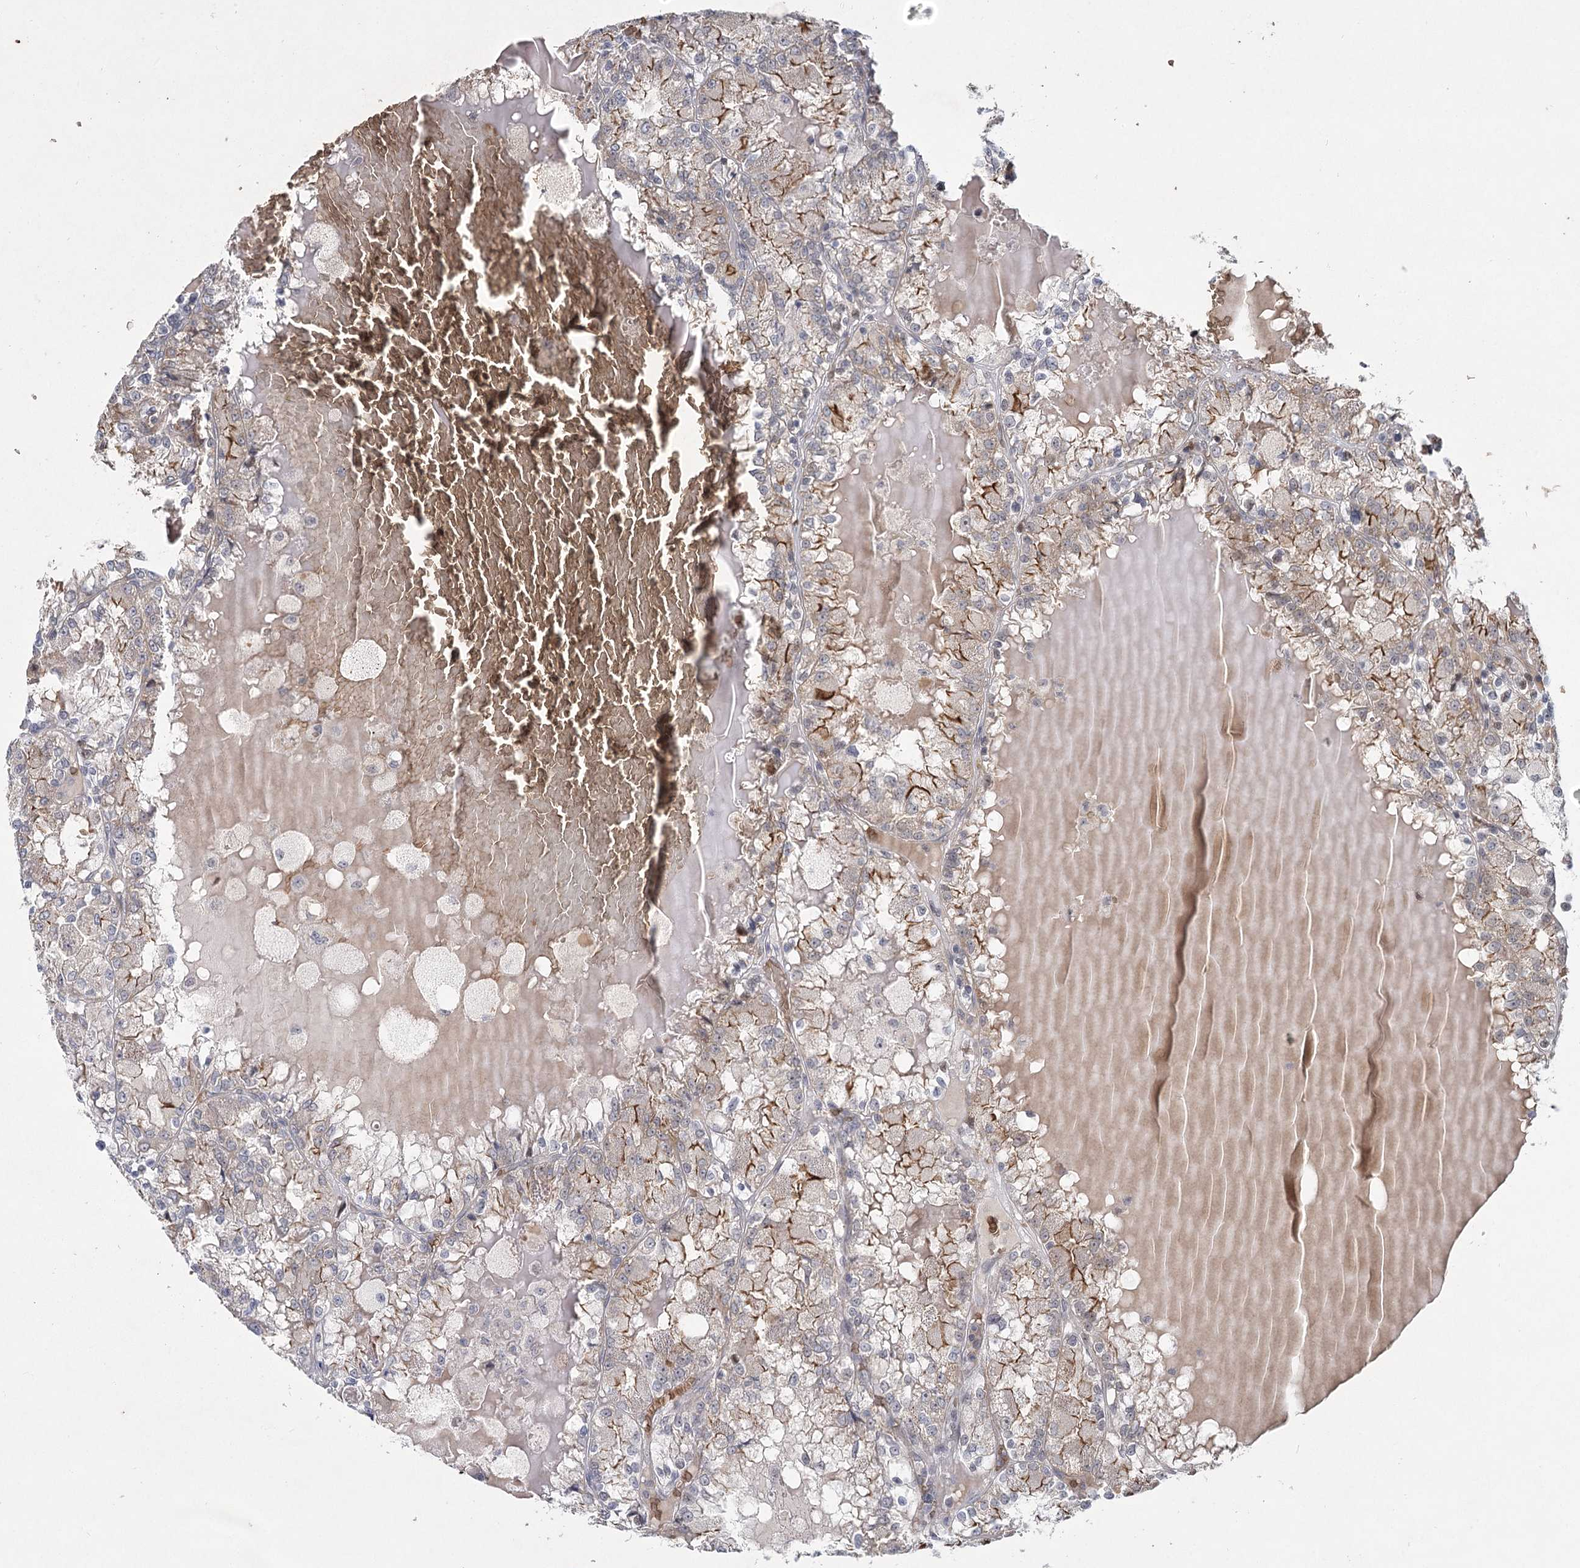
{"staining": {"intensity": "moderate", "quantity": "<25%", "location": "cytoplasmic/membranous"}, "tissue": "renal cancer", "cell_type": "Tumor cells", "image_type": "cancer", "snomed": [{"axis": "morphology", "description": "Adenocarcinoma, NOS"}, {"axis": "topography", "description": "Kidney"}], "caption": "Tumor cells demonstrate low levels of moderate cytoplasmic/membranous positivity in approximately <25% of cells in human renal cancer. The protein of interest is stained brown, and the nuclei are stained in blue (DAB (3,3'-diaminobenzidine) IHC with brightfield microscopy, high magnification).", "gene": "NSMCE4A", "patient": {"sex": "female", "age": 56}}